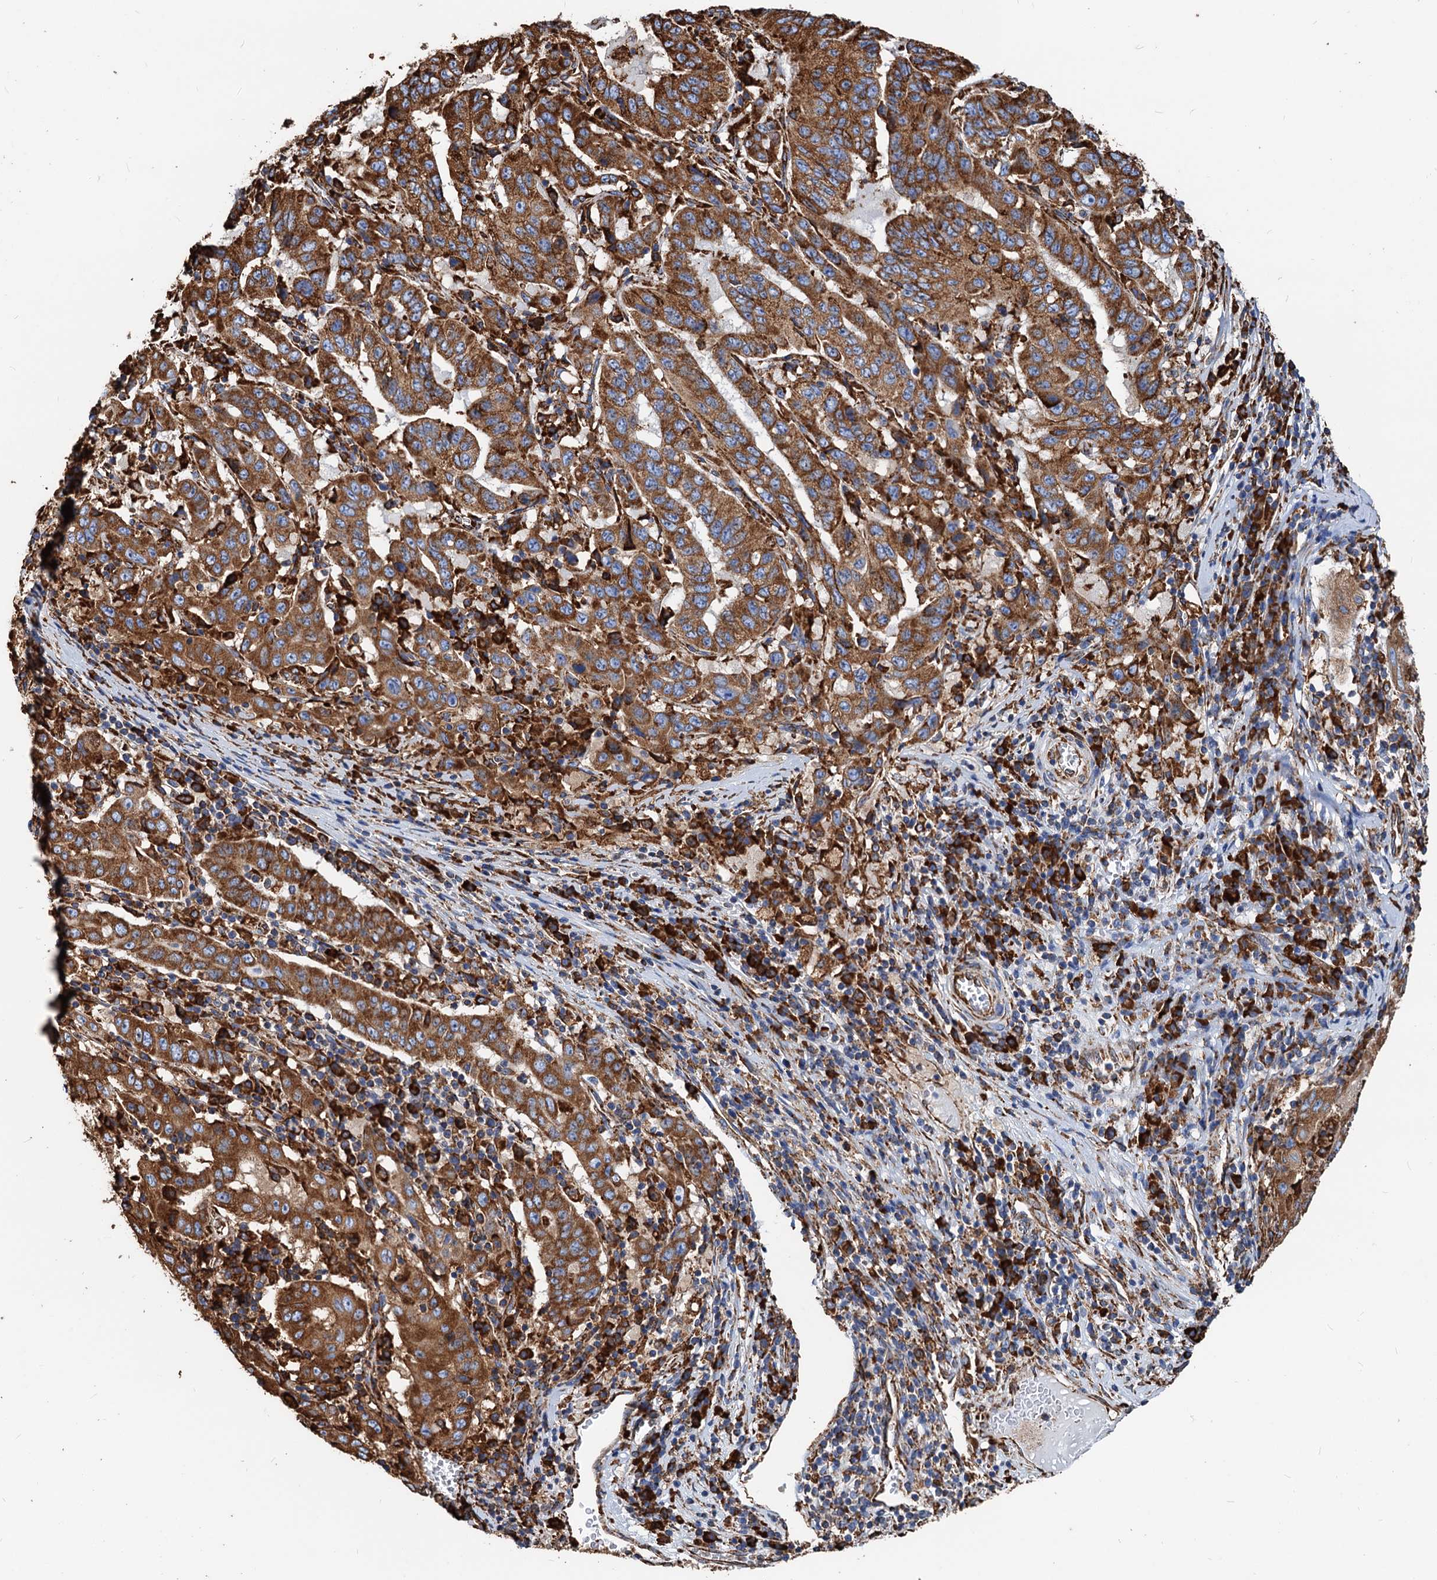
{"staining": {"intensity": "strong", "quantity": ">75%", "location": "cytoplasmic/membranous"}, "tissue": "pancreatic cancer", "cell_type": "Tumor cells", "image_type": "cancer", "snomed": [{"axis": "morphology", "description": "Adenocarcinoma, NOS"}, {"axis": "topography", "description": "Pancreas"}], "caption": "DAB immunohistochemical staining of pancreatic cancer demonstrates strong cytoplasmic/membranous protein staining in about >75% of tumor cells.", "gene": "HSPA5", "patient": {"sex": "male", "age": 63}}